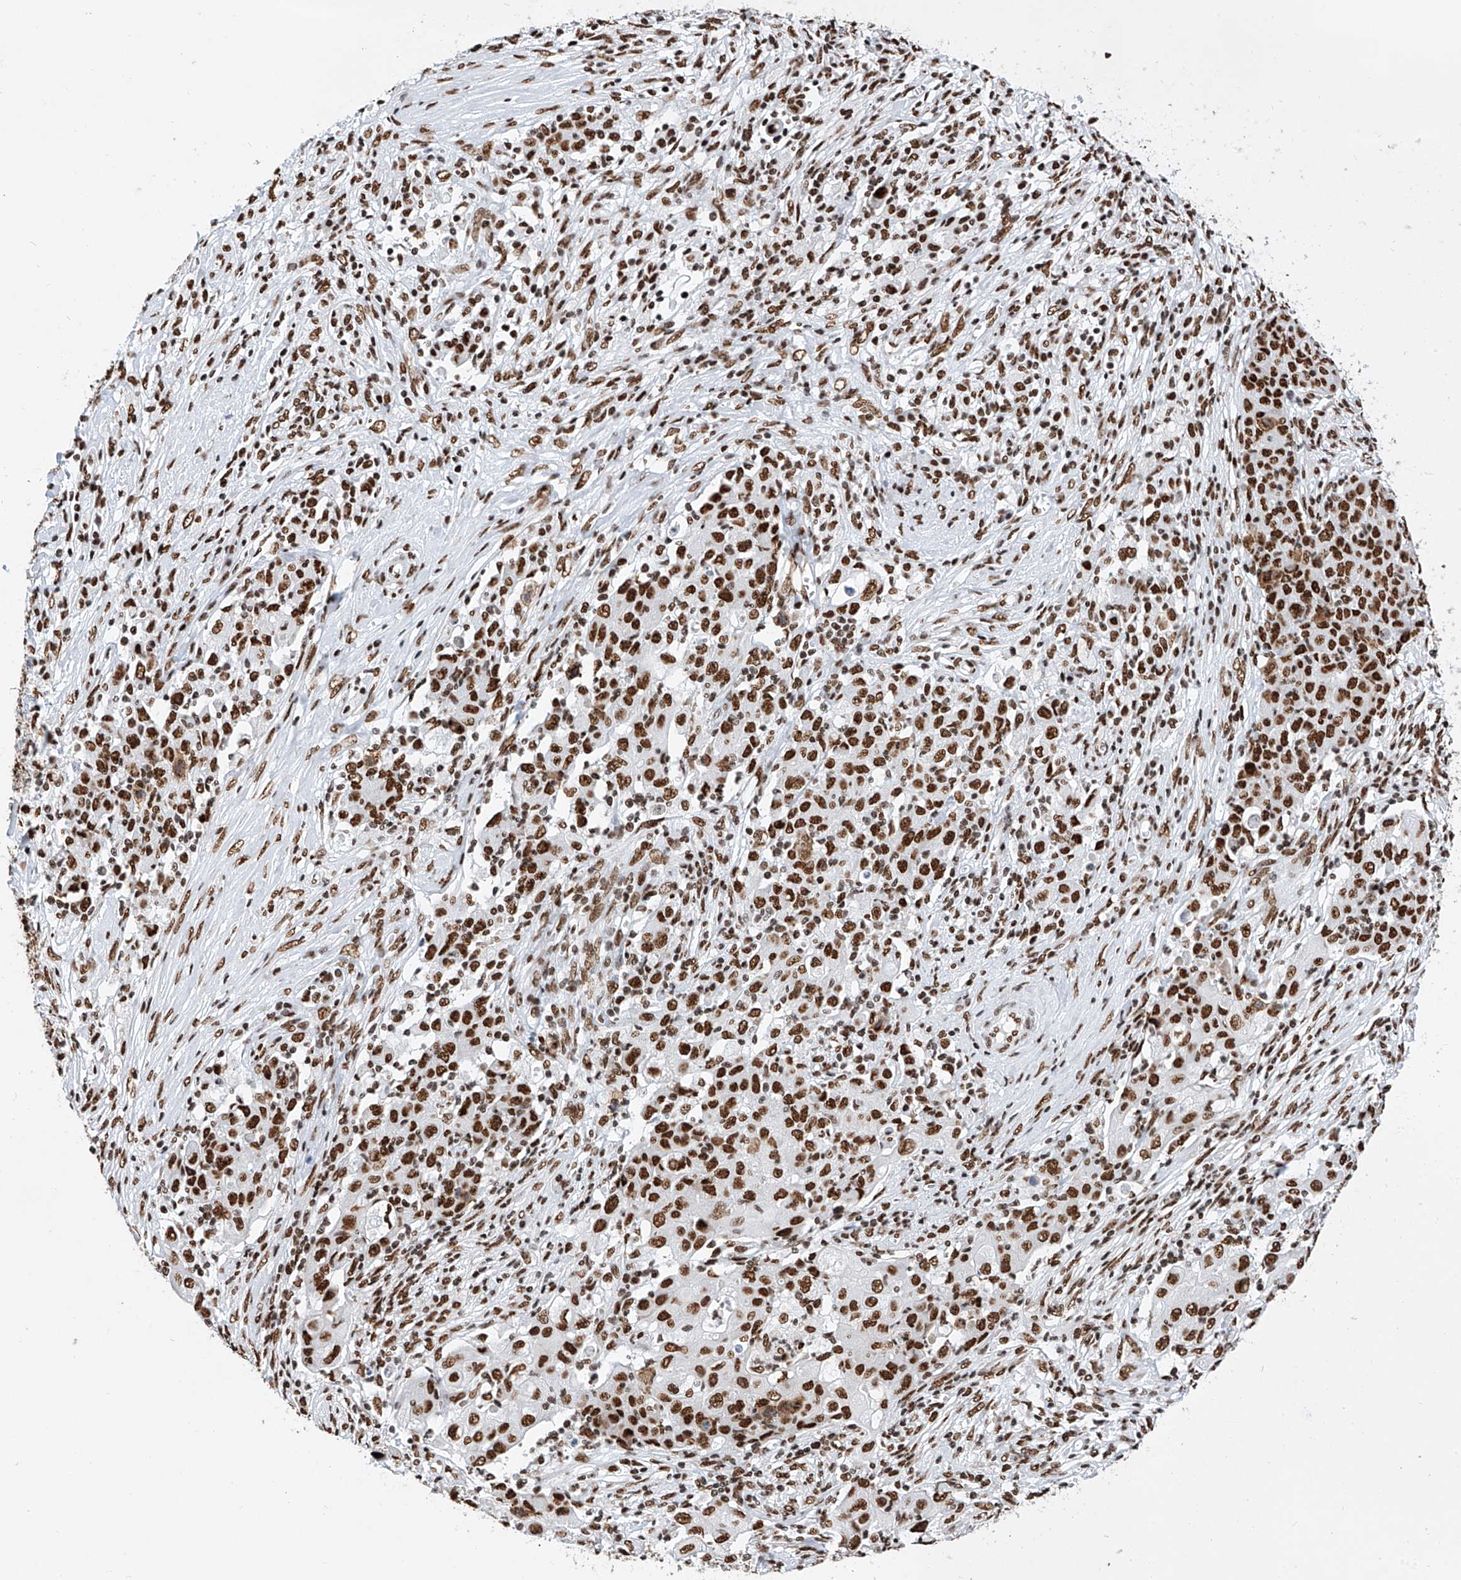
{"staining": {"intensity": "strong", "quantity": ">75%", "location": "nuclear"}, "tissue": "ovarian cancer", "cell_type": "Tumor cells", "image_type": "cancer", "snomed": [{"axis": "morphology", "description": "Carcinoma, endometroid"}, {"axis": "topography", "description": "Ovary"}], "caption": "Ovarian endometroid carcinoma tissue reveals strong nuclear expression in approximately >75% of tumor cells, visualized by immunohistochemistry. The staining was performed using DAB to visualize the protein expression in brown, while the nuclei were stained in blue with hematoxylin (Magnification: 20x).", "gene": "SRSF6", "patient": {"sex": "female", "age": 42}}